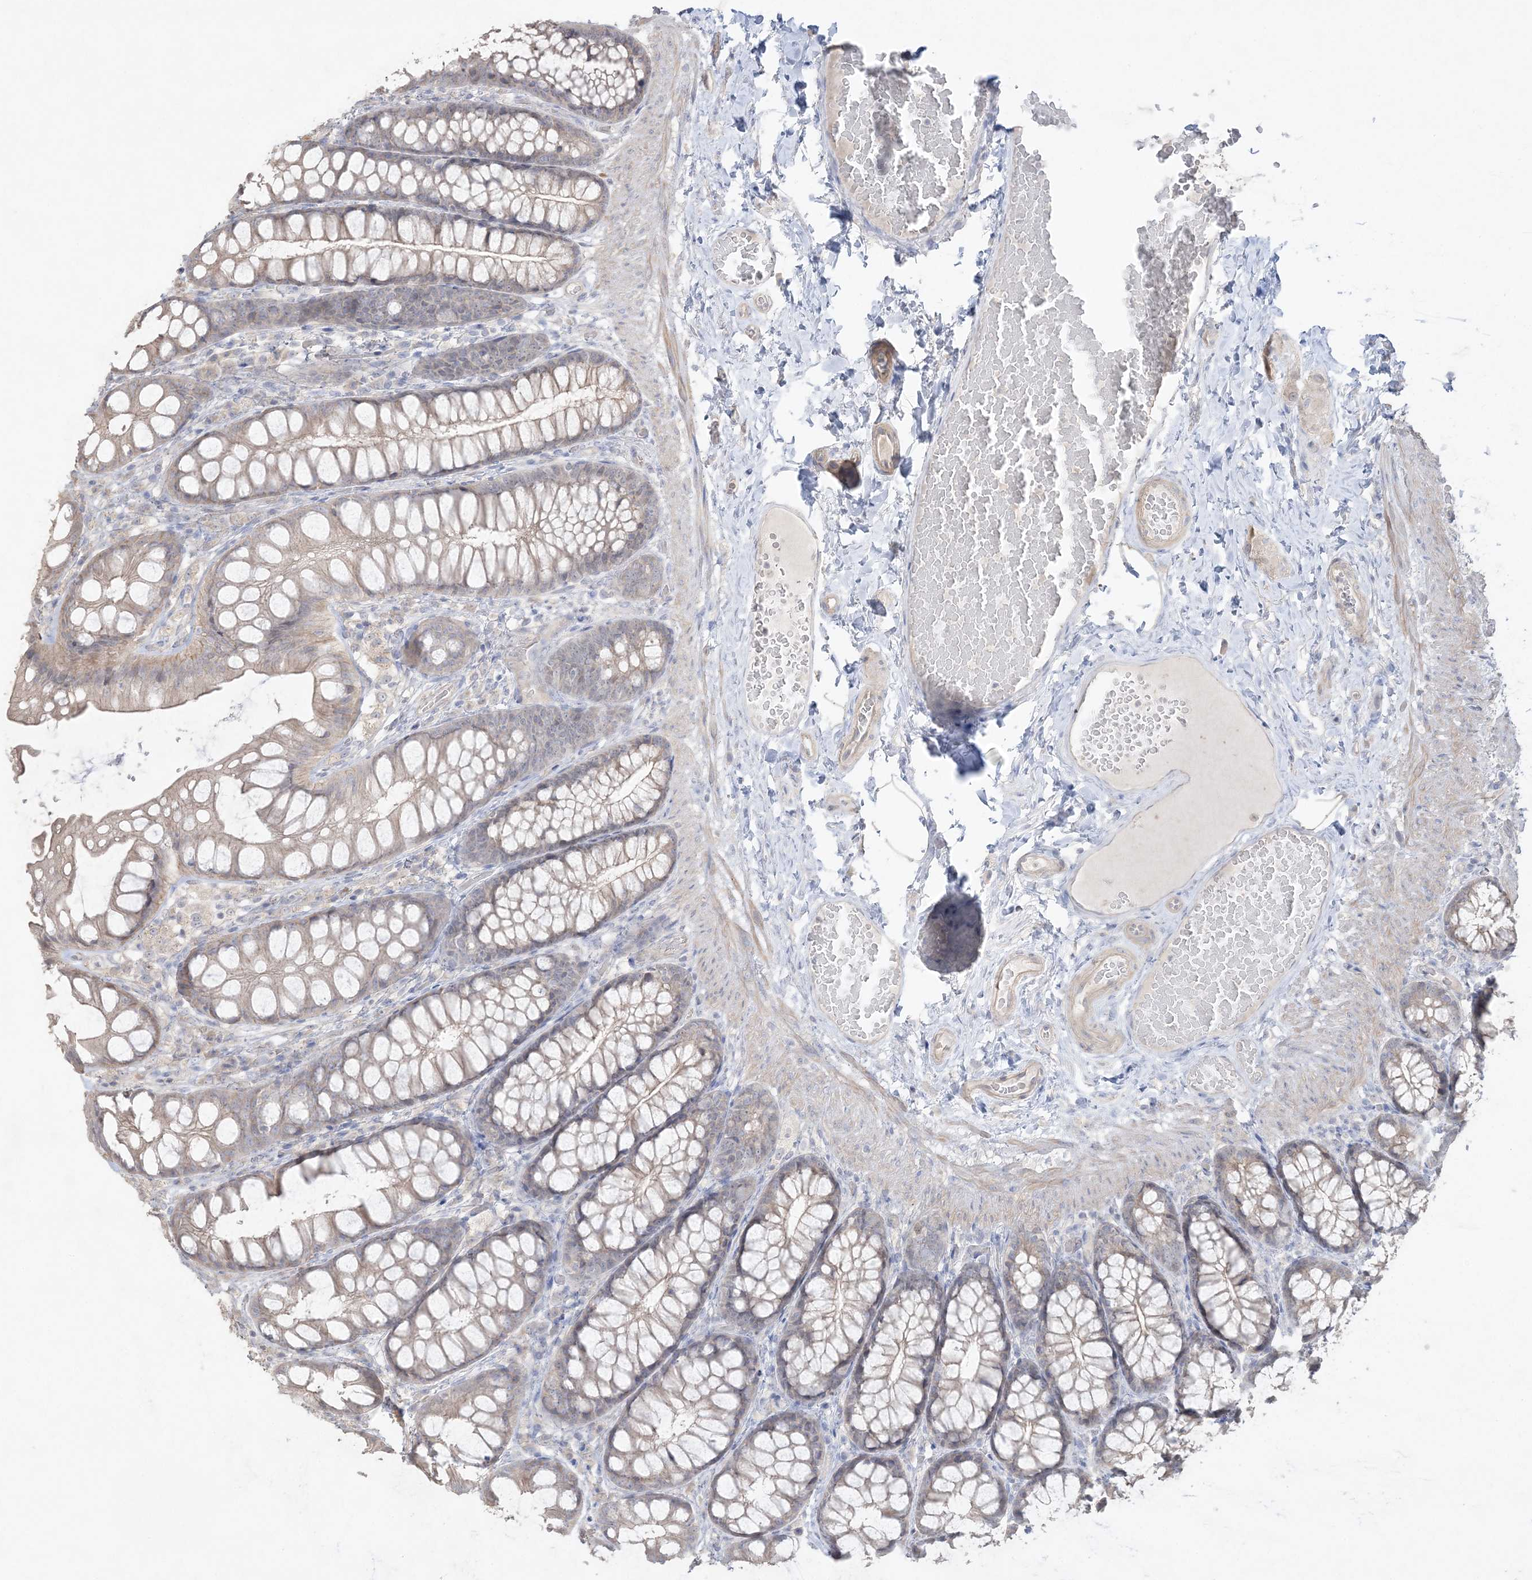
{"staining": {"intensity": "weak", "quantity": "25%-75%", "location": "cytoplasmic/membranous"}, "tissue": "colon", "cell_type": "Endothelial cells", "image_type": "normal", "snomed": [{"axis": "morphology", "description": "Normal tissue, NOS"}, {"axis": "topography", "description": "Colon"}], "caption": "Immunohistochemical staining of normal human colon reveals 25%-75% levels of weak cytoplasmic/membranous protein staining in approximately 25%-75% of endothelial cells.", "gene": "SH3BP4", "patient": {"sex": "male", "age": 47}}